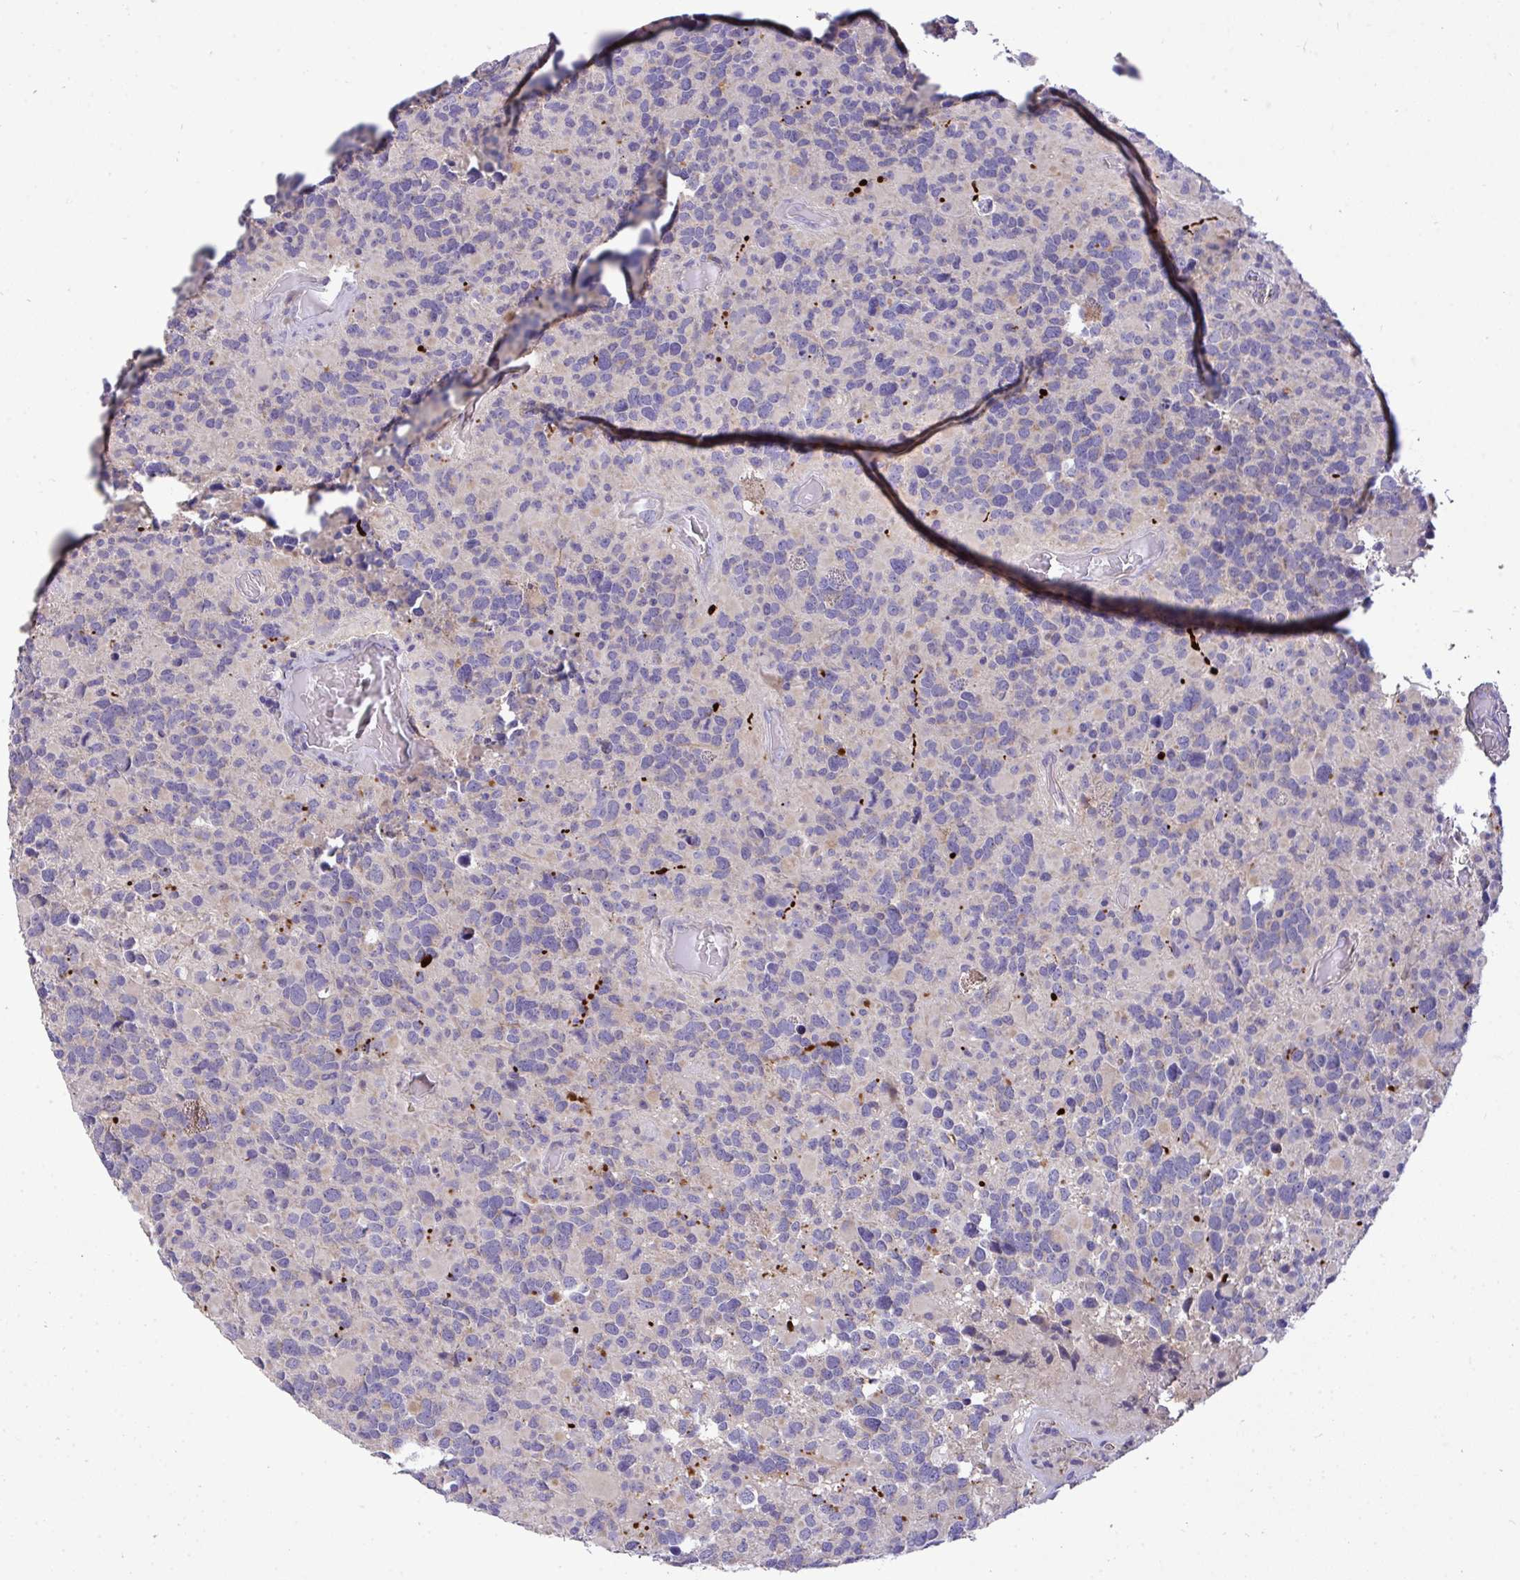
{"staining": {"intensity": "negative", "quantity": "none", "location": "none"}, "tissue": "glioma", "cell_type": "Tumor cells", "image_type": "cancer", "snomed": [{"axis": "morphology", "description": "Glioma, malignant, High grade"}, {"axis": "topography", "description": "Brain"}], "caption": "A photomicrograph of human glioma is negative for staining in tumor cells.", "gene": "ZNF581", "patient": {"sex": "female", "age": 40}}